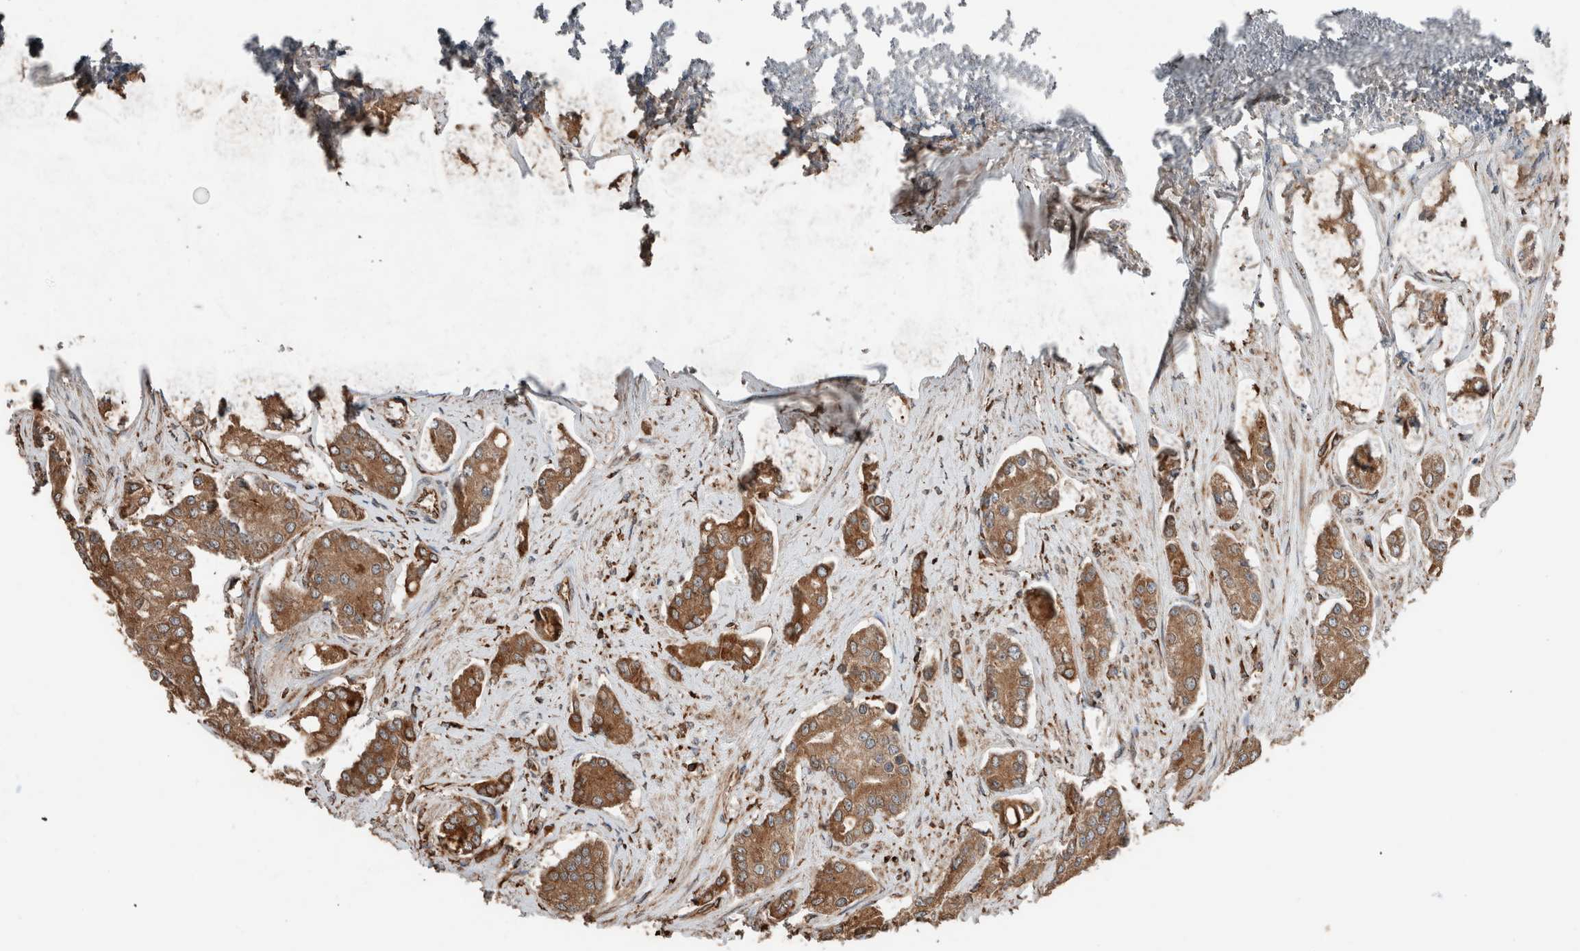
{"staining": {"intensity": "moderate", "quantity": ">75%", "location": "cytoplasmic/membranous"}, "tissue": "prostate cancer", "cell_type": "Tumor cells", "image_type": "cancer", "snomed": [{"axis": "morphology", "description": "Adenocarcinoma, High grade"}, {"axis": "topography", "description": "Prostate"}], "caption": "Immunohistochemical staining of human prostate cancer (high-grade adenocarcinoma) demonstrates medium levels of moderate cytoplasmic/membranous staining in about >75% of tumor cells.", "gene": "ERAP2", "patient": {"sex": "male", "age": 71}}